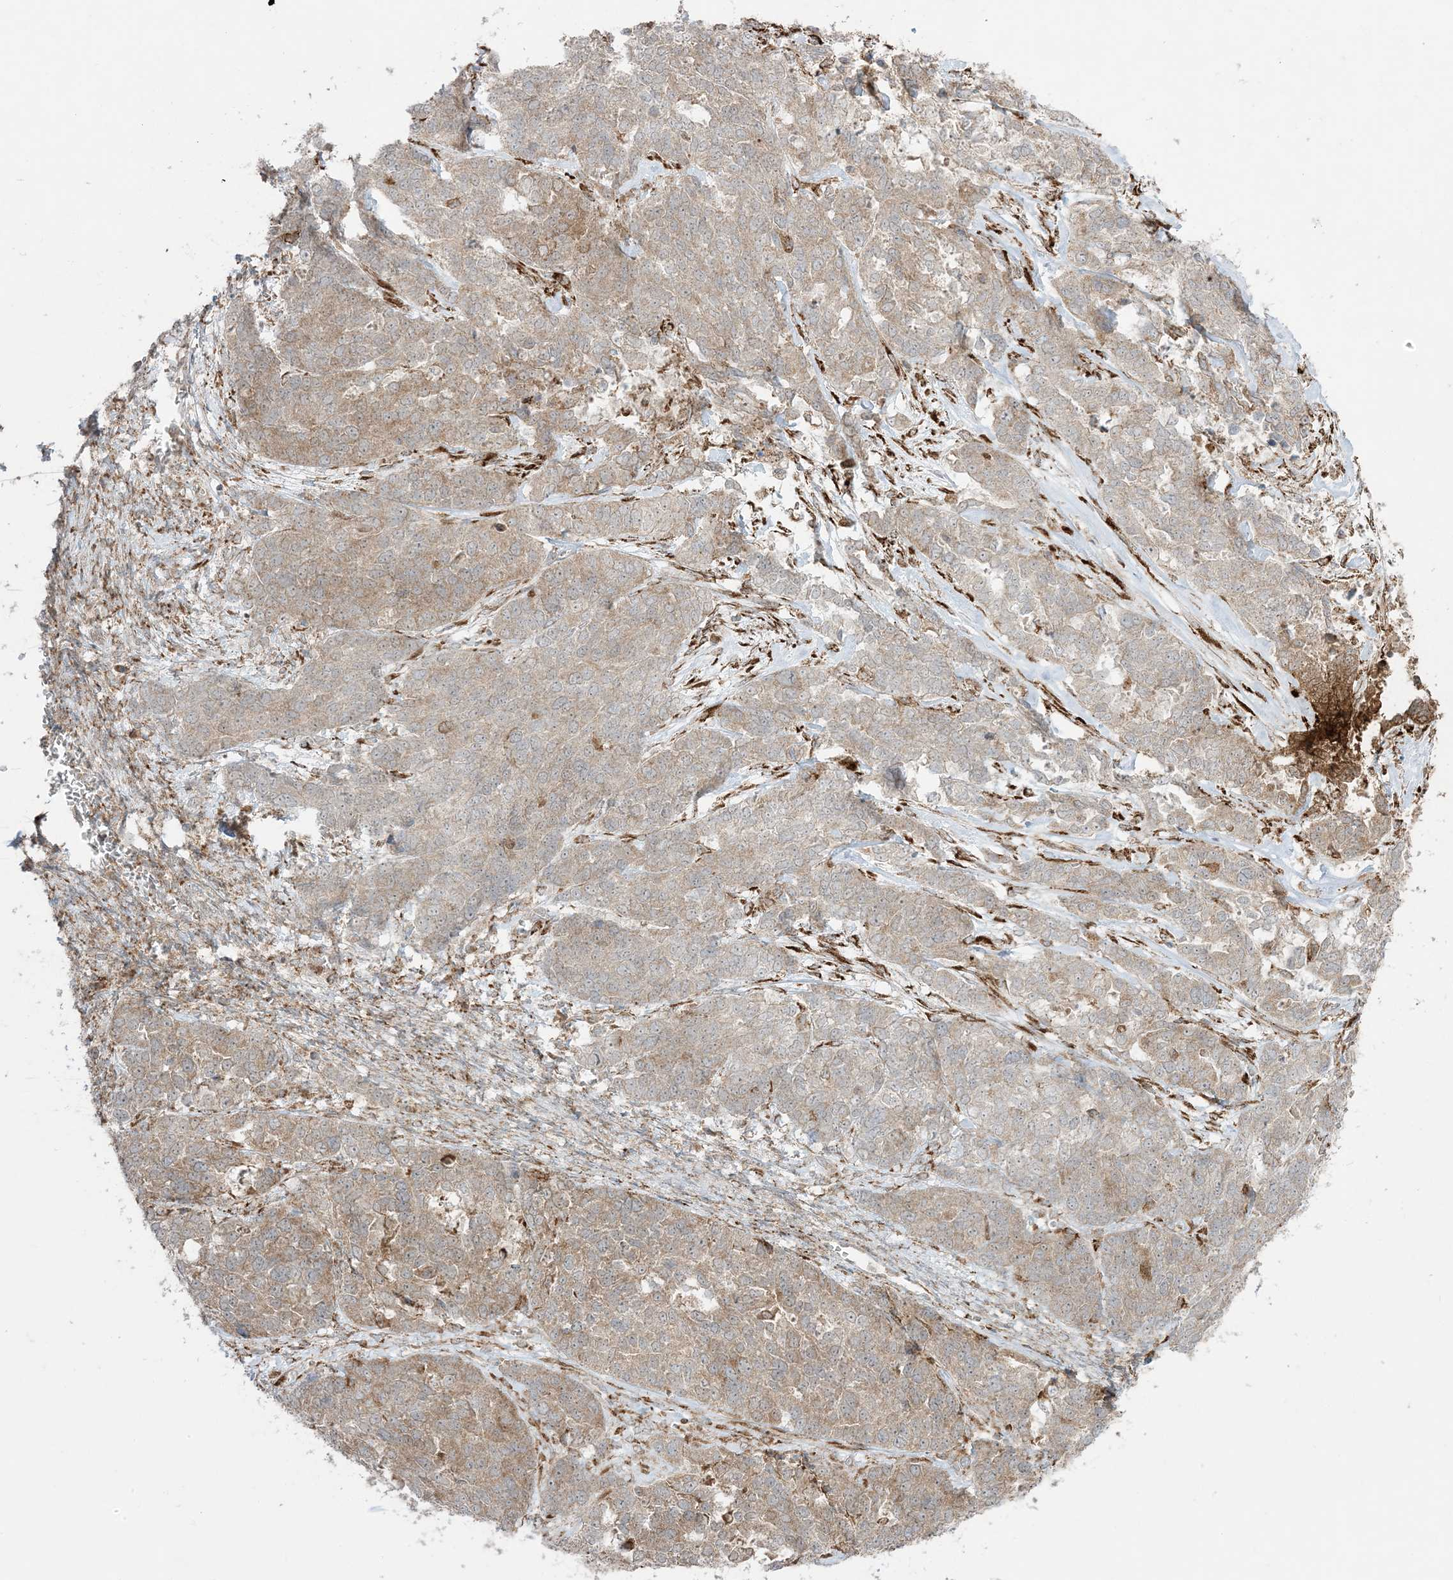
{"staining": {"intensity": "weak", "quantity": ">75%", "location": "cytoplasmic/membranous"}, "tissue": "ovarian cancer", "cell_type": "Tumor cells", "image_type": "cancer", "snomed": [{"axis": "morphology", "description": "Cystadenocarcinoma, serous, NOS"}, {"axis": "topography", "description": "Ovary"}], "caption": "IHC histopathology image of human ovarian cancer (serous cystadenocarcinoma) stained for a protein (brown), which shows low levels of weak cytoplasmic/membranous staining in approximately >75% of tumor cells.", "gene": "ODC1", "patient": {"sex": "female", "age": 44}}